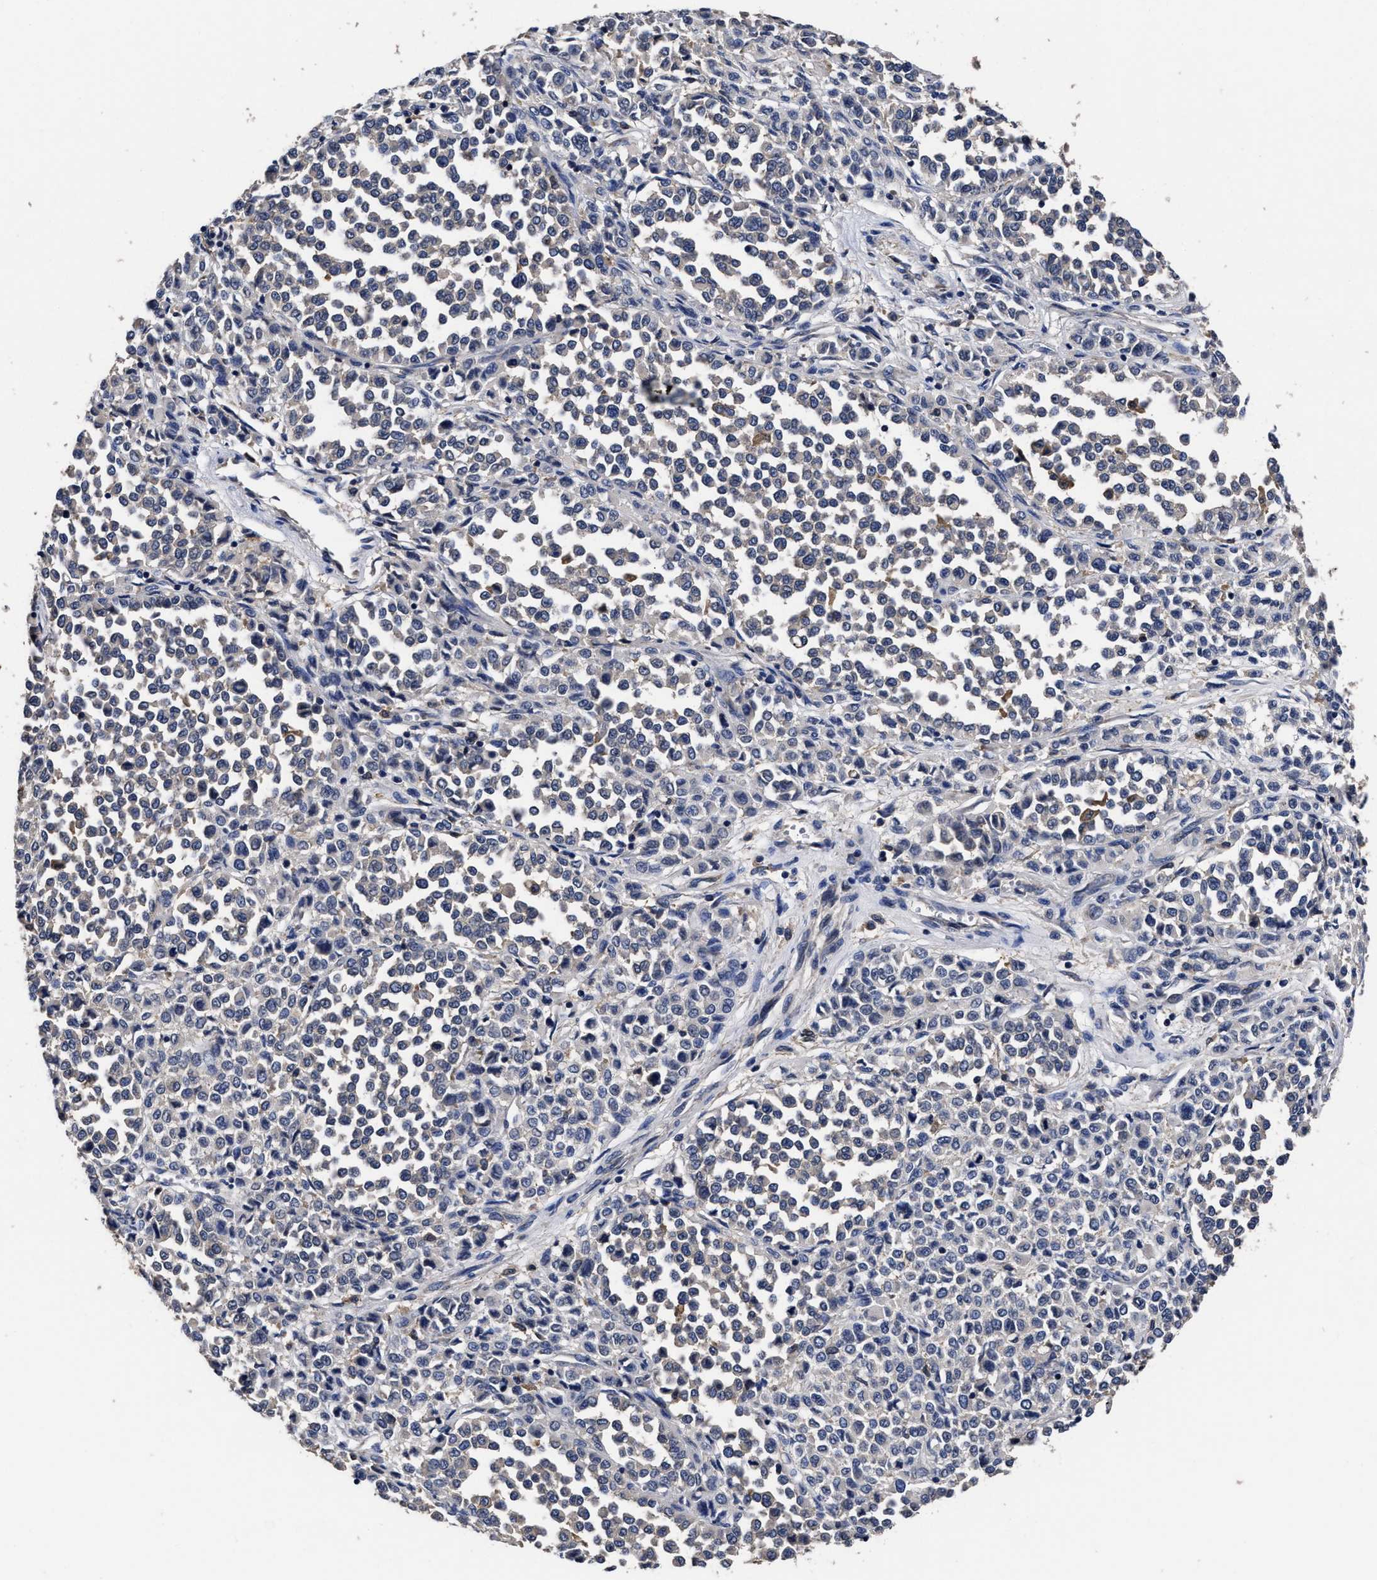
{"staining": {"intensity": "negative", "quantity": "none", "location": "none"}, "tissue": "melanoma", "cell_type": "Tumor cells", "image_type": "cancer", "snomed": [{"axis": "morphology", "description": "Malignant melanoma, Metastatic site"}, {"axis": "topography", "description": "Pancreas"}], "caption": "Malignant melanoma (metastatic site) was stained to show a protein in brown. There is no significant expression in tumor cells.", "gene": "SOCS5", "patient": {"sex": "female", "age": 30}}